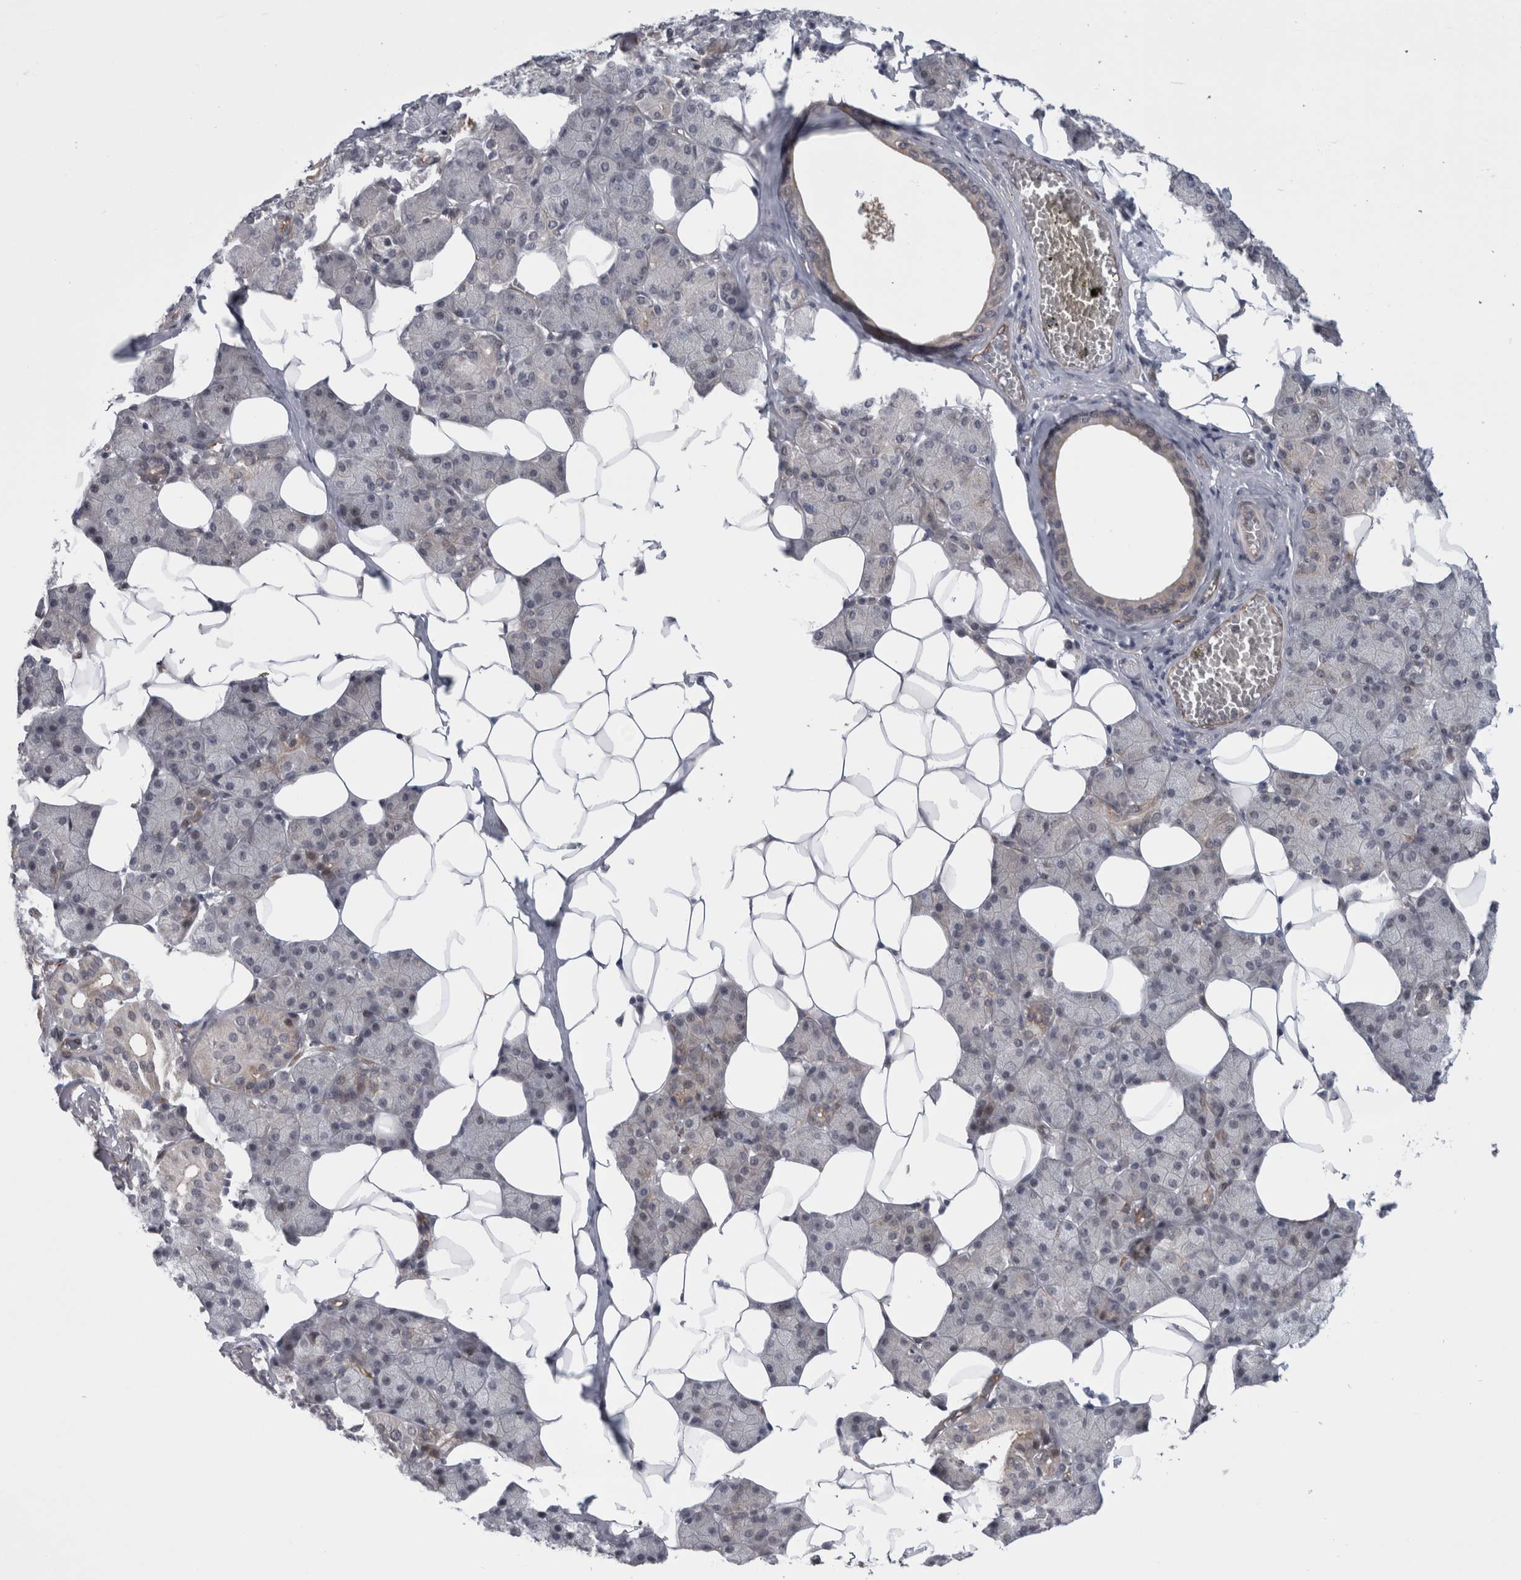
{"staining": {"intensity": "weak", "quantity": "<25%", "location": "cytoplasmic/membranous"}, "tissue": "salivary gland", "cell_type": "Glandular cells", "image_type": "normal", "snomed": [{"axis": "morphology", "description": "Normal tissue, NOS"}, {"axis": "topography", "description": "Salivary gland"}], "caption": "Immunohistochemical staining of normal human salivary gland demonstrates no significant staining in glandular cells.", "gene": "PARP11", "patient": {"sex": "female", "age": 33}}